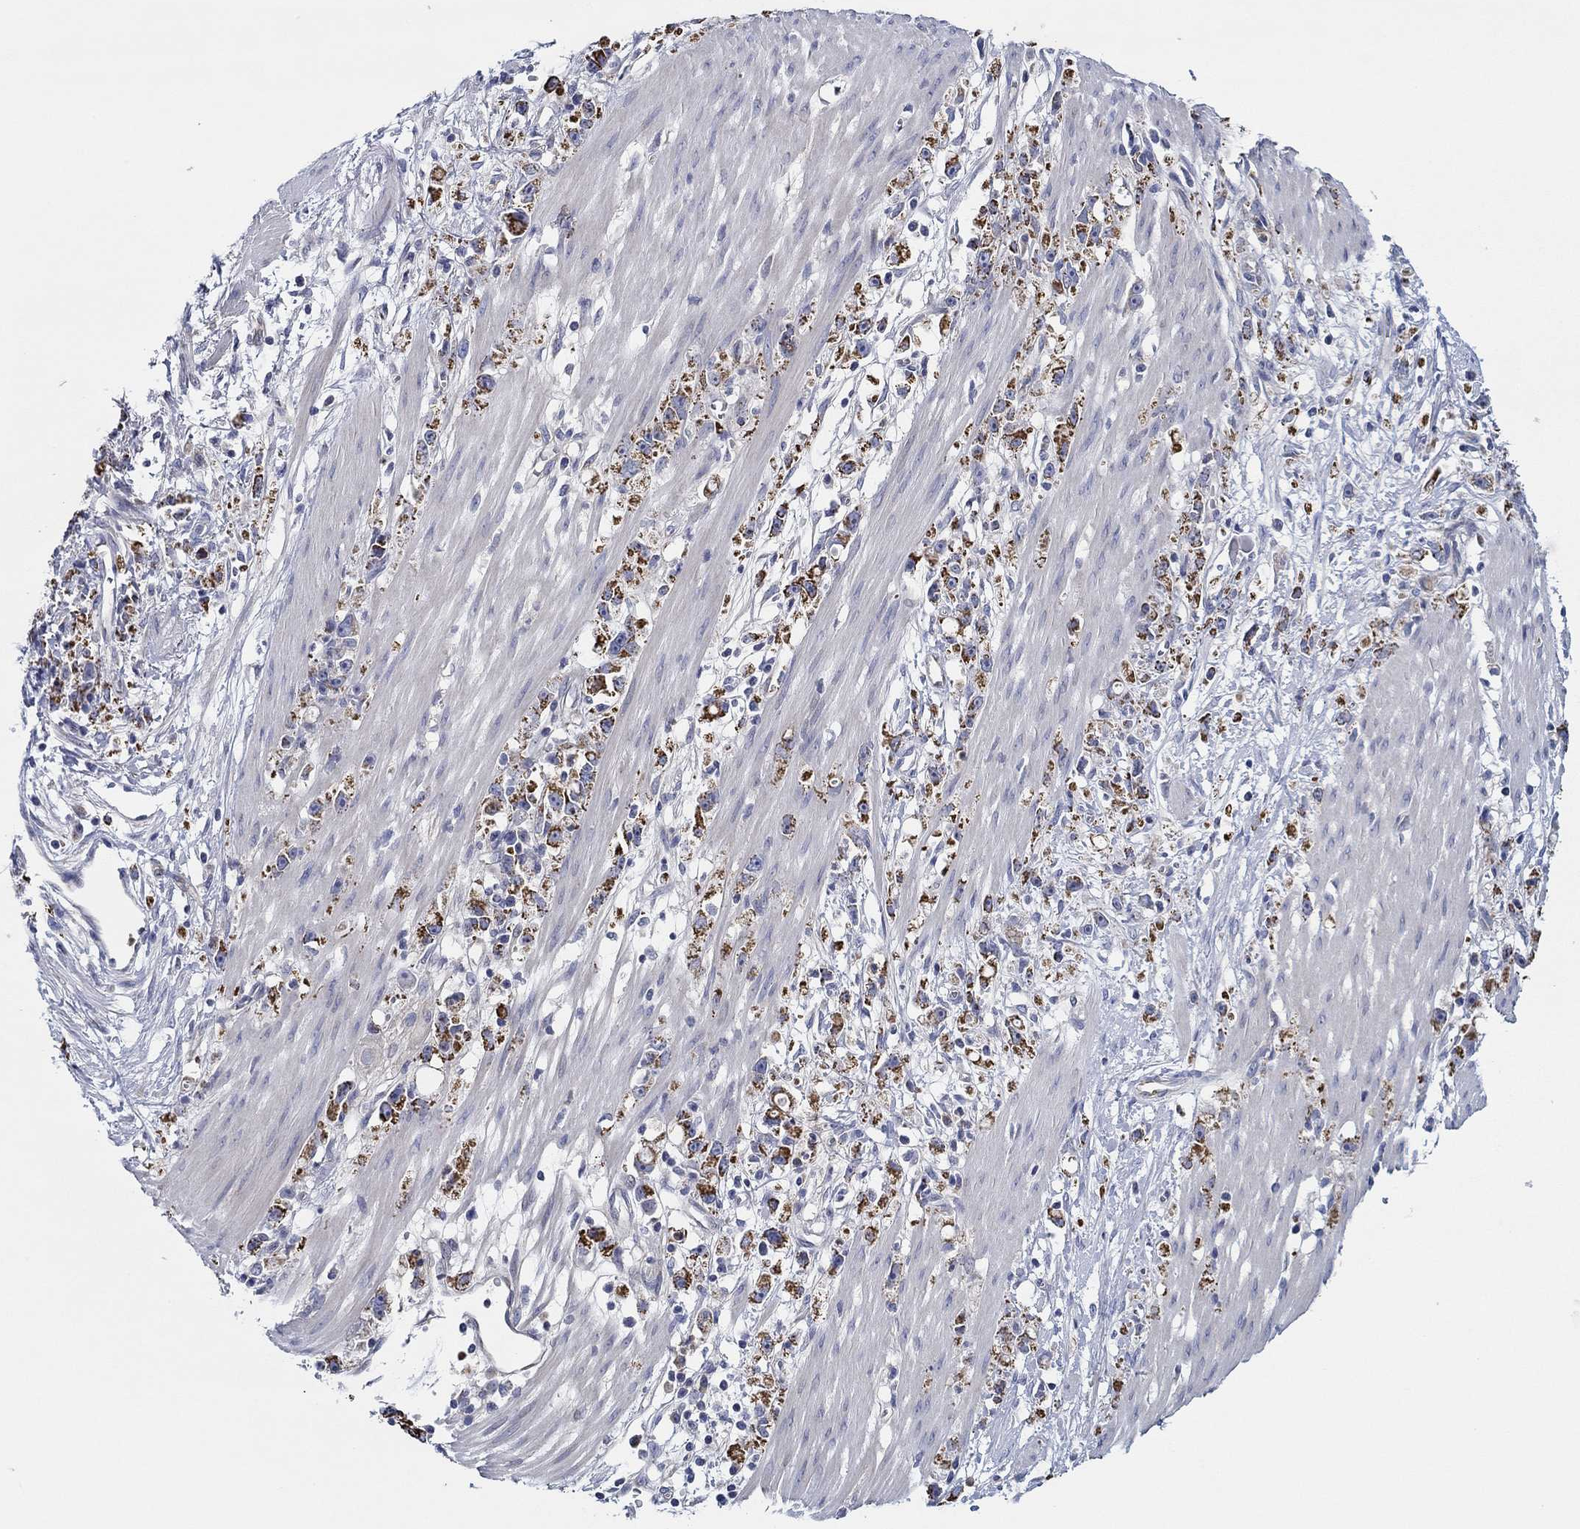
{"staining": {"intensity": "strong", "quantity": "25%-75%", "location": "cytoplasmic/membranous"}, "tissue": "stomach cancer", "cell_type": "Tumor cells", "image_type": "cancer", "snomed": [{"axis": "morphology", "description": "Adenocarcinoma, NOS"}, {"axis": "topography", "description": "Stomach"}], "caption": "A high-resolution photomicrograph shows immunohistochemistry (IHC) staining of stomach adenocarcinoma, which reveals strong cytoplasmic/membranous staining in about 25%-75% of tumor cells. Ihc stains the protein in brown and the nuclei are stained blue.", "gene": "CFAP61", "patient": {"sex": "female", "age": 59}}